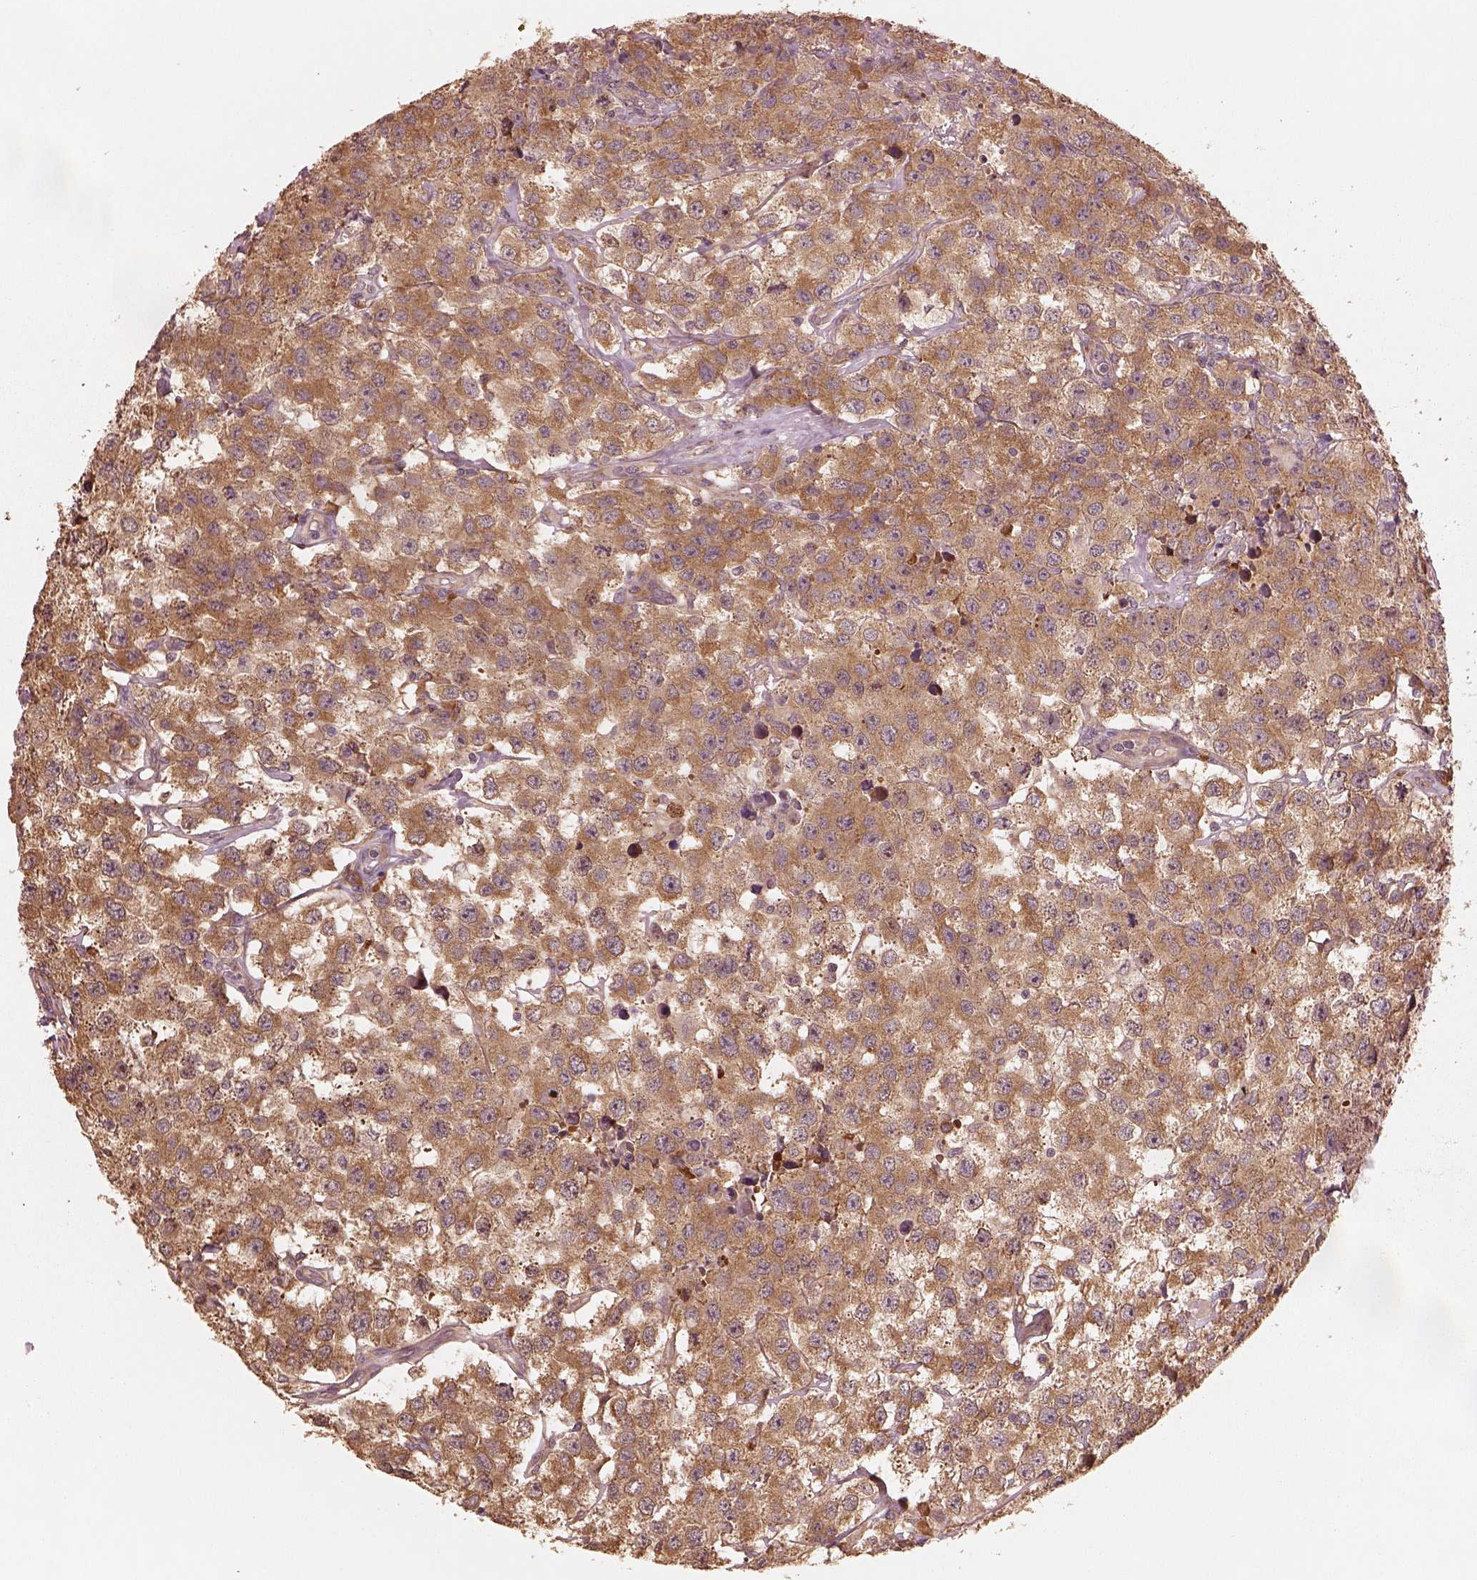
{"staining": {"intensity": "moderate", "quantity": ">75%", "location": "cytoplasmic/membranous"}, "tissue": "testis cancer", "cell_type": "Tumor cells", "image_type": "cancer", "snomed": [{"axis": "morphology", "description": "Seminoma, NOS"}, {"axis": "topography", "description": "Testis"}], "caption": "Immunohistochemical staining of human testis cancer (seminoma) displays moderate cytoplasmic/membranous protein staining in approximately >75% of tumor cells.", "gene": "RPS5", "patient": {"sex": "male", "age": 52}}